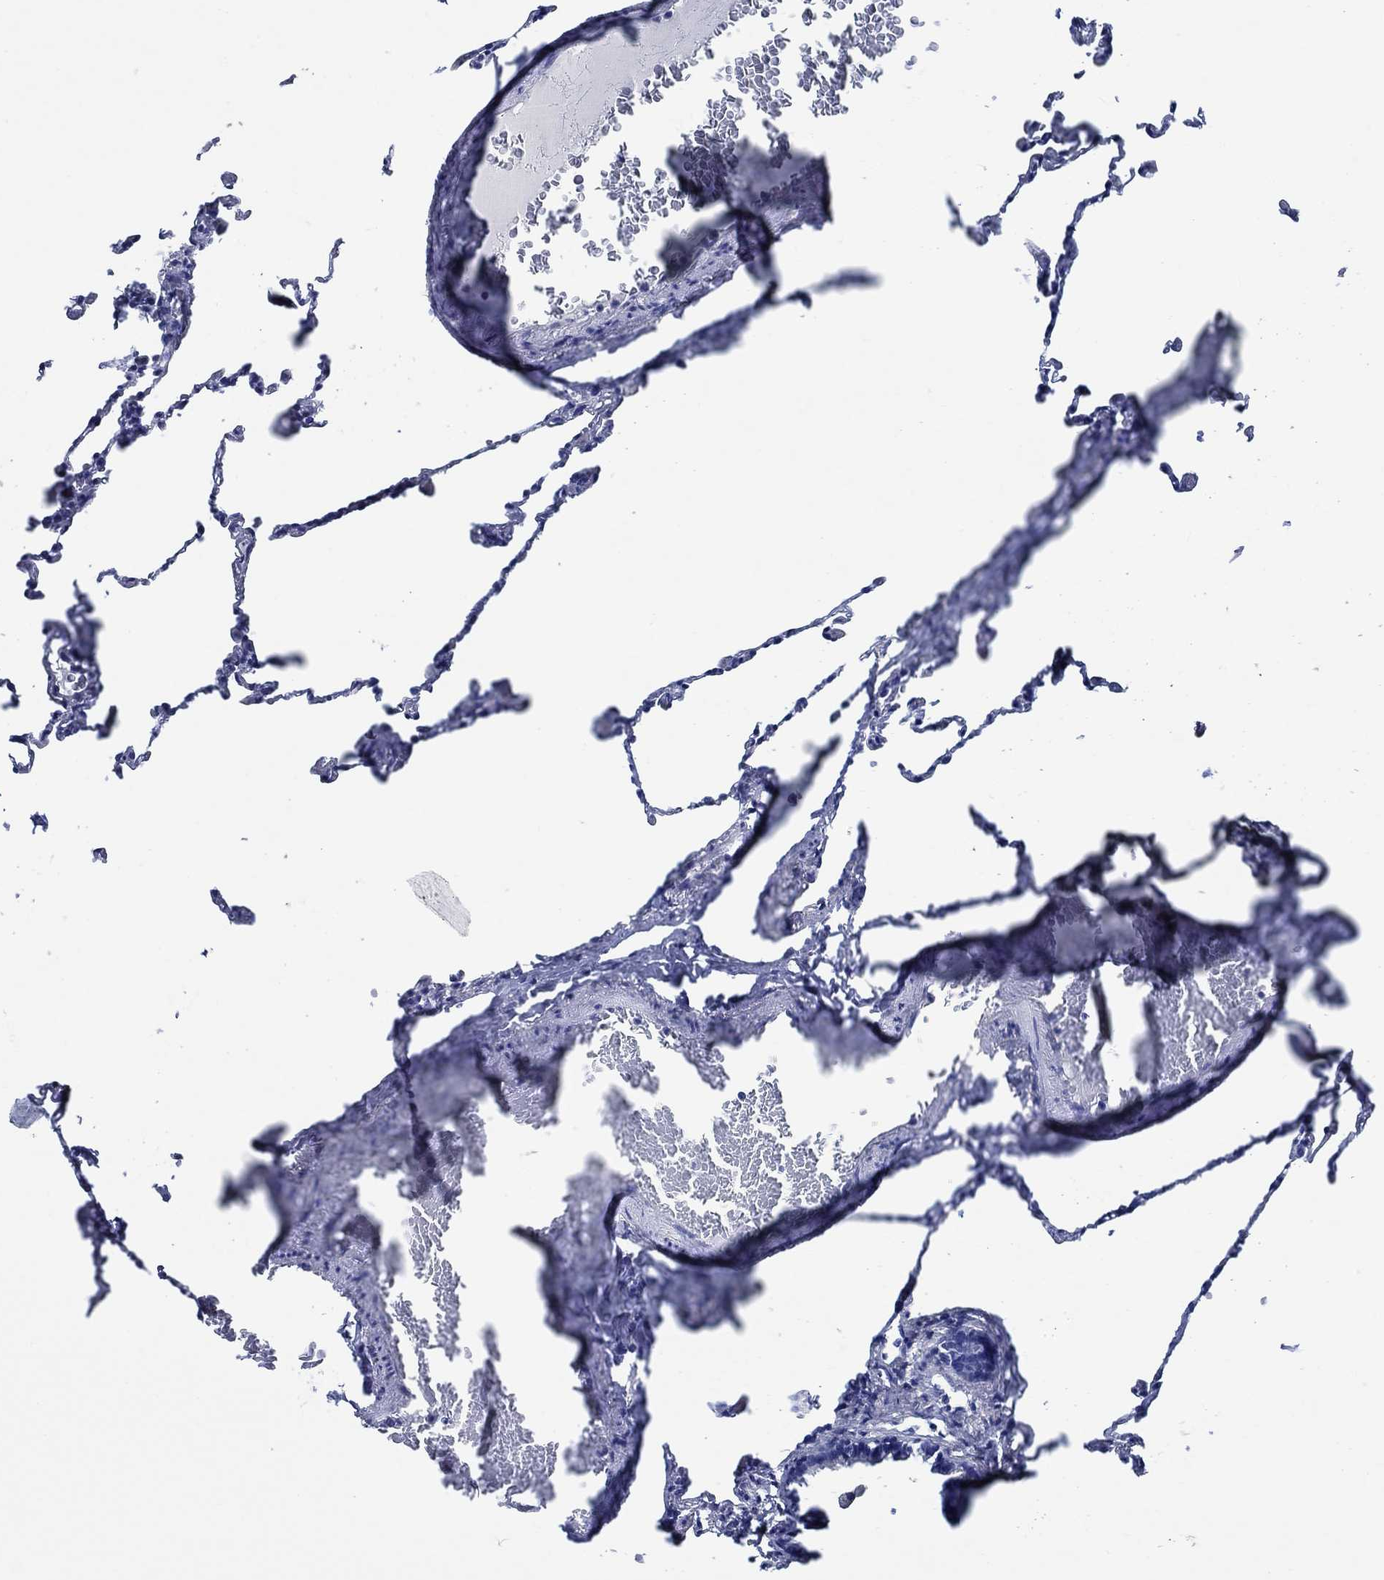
{"staining": {"intensity": "negative", "quantity": "none", "location": "none"}, "tissue": "lung", "cell_type": "Alveolar cells", "image_type": "normal", "snomed": [{"axis": "morphology", "description": "Normal tissue, NOS"}, {"axis": "topography", "description": "Lung"}], "caption": "There is no significant staining in alveolar cells of lung. The staining was performed using DAB to visualize the protein expression in brown, while the nuclei were stained in blue with hematoxylin (Magnification: 20x).", "gene": "WDR62", "patient": {"sex": "female", "age": 57}}